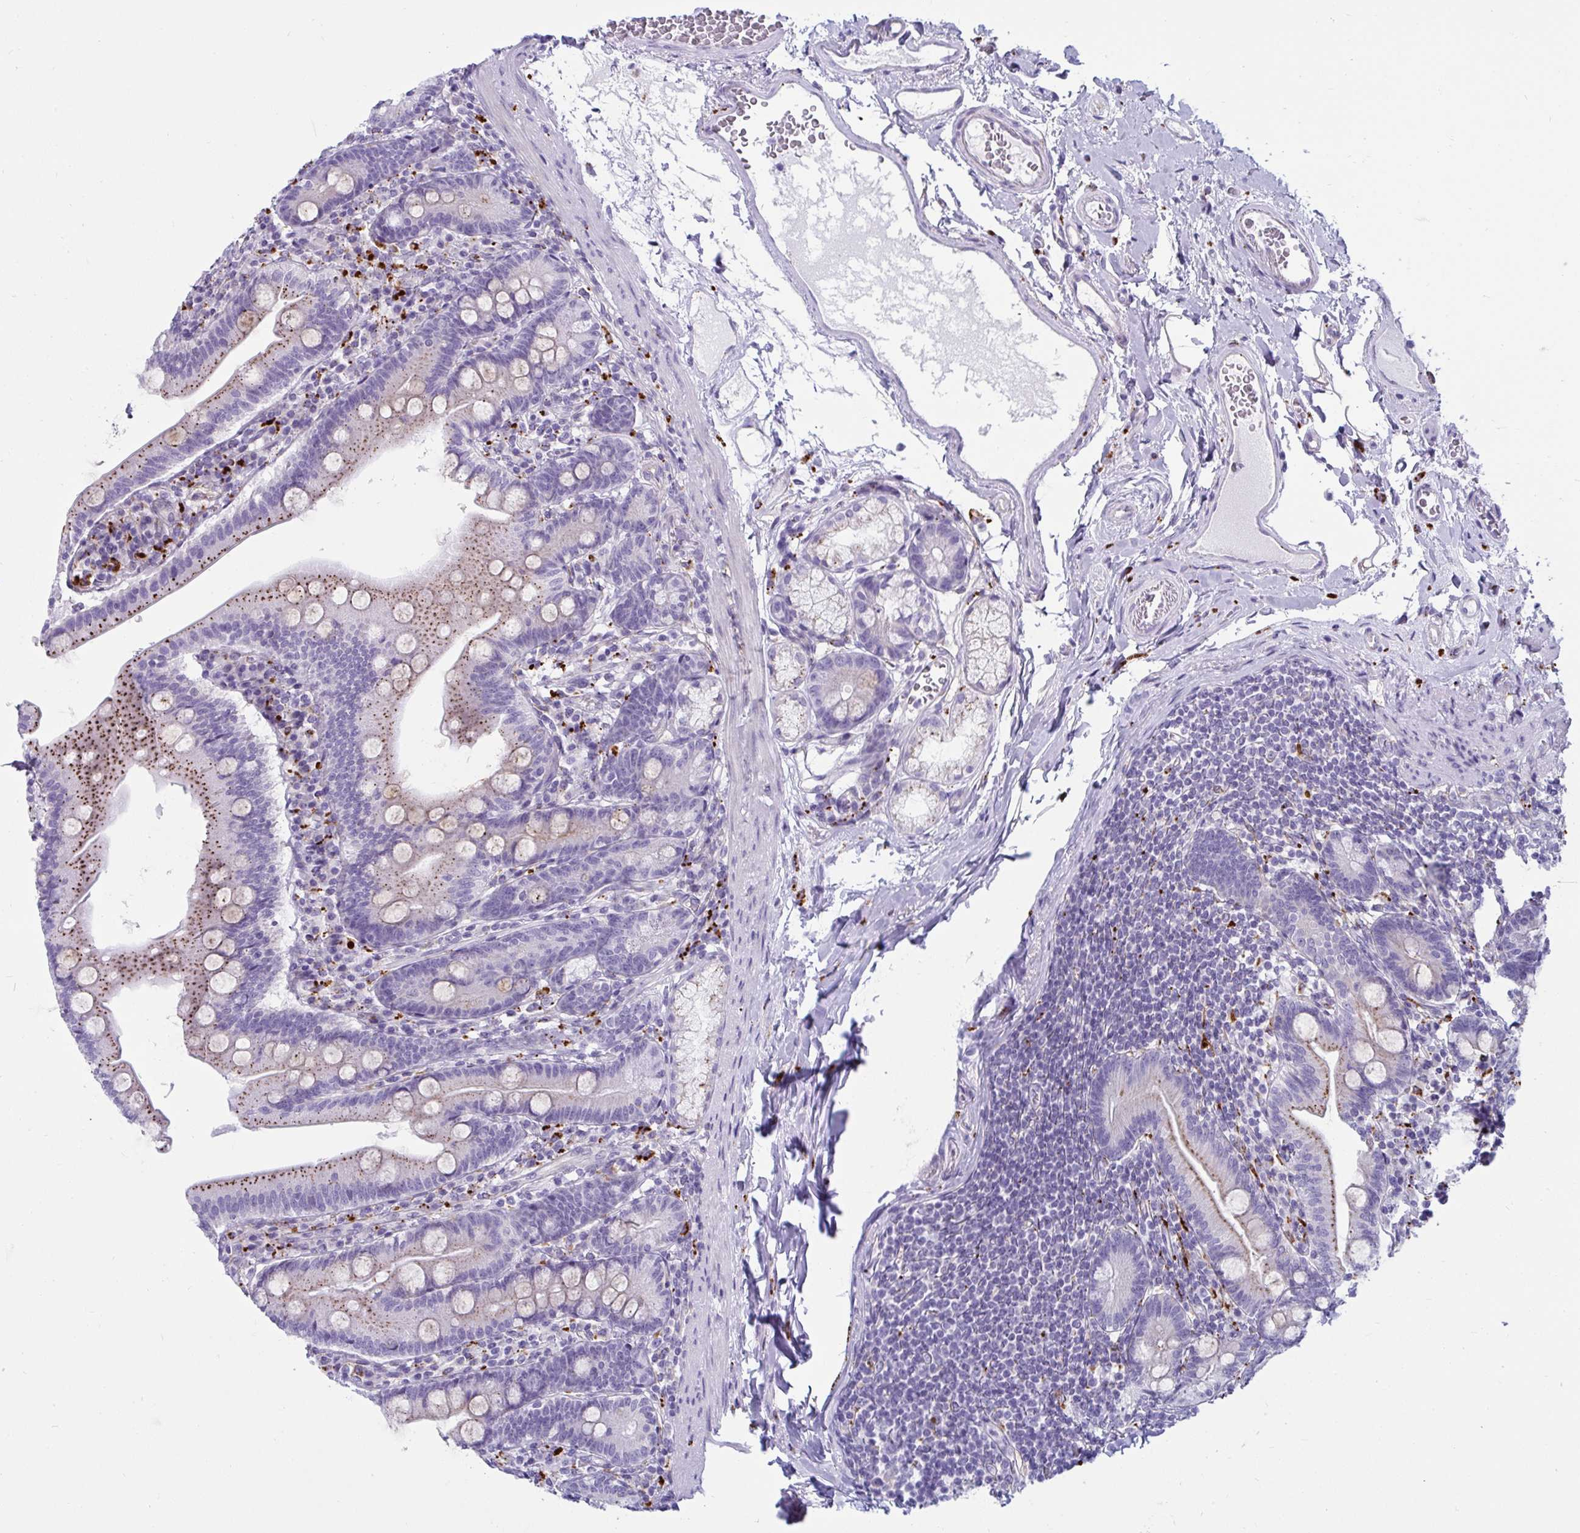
{"staining": {"intensity": "moderate", "quantity": "25%-75%", "location": "cytoplasmic/membranous"}, "tissue": "duodenum", "cell_type": "Glandular cells", "image_type": "normal", "snomed": [{"axis": "morphology", "description": "Normal tissue, NOS"}, {"axis": "topography", "description": "Duodenum"}], "caption": "A photomicrograph of human duodenum stained for a protein exhibits moderate cytoplasmic/membranous brown staining in glandular cells. Nuclei are stained in blue.", "gene": "CTSZ", "patient": {"sex": "female", "age": 67}}